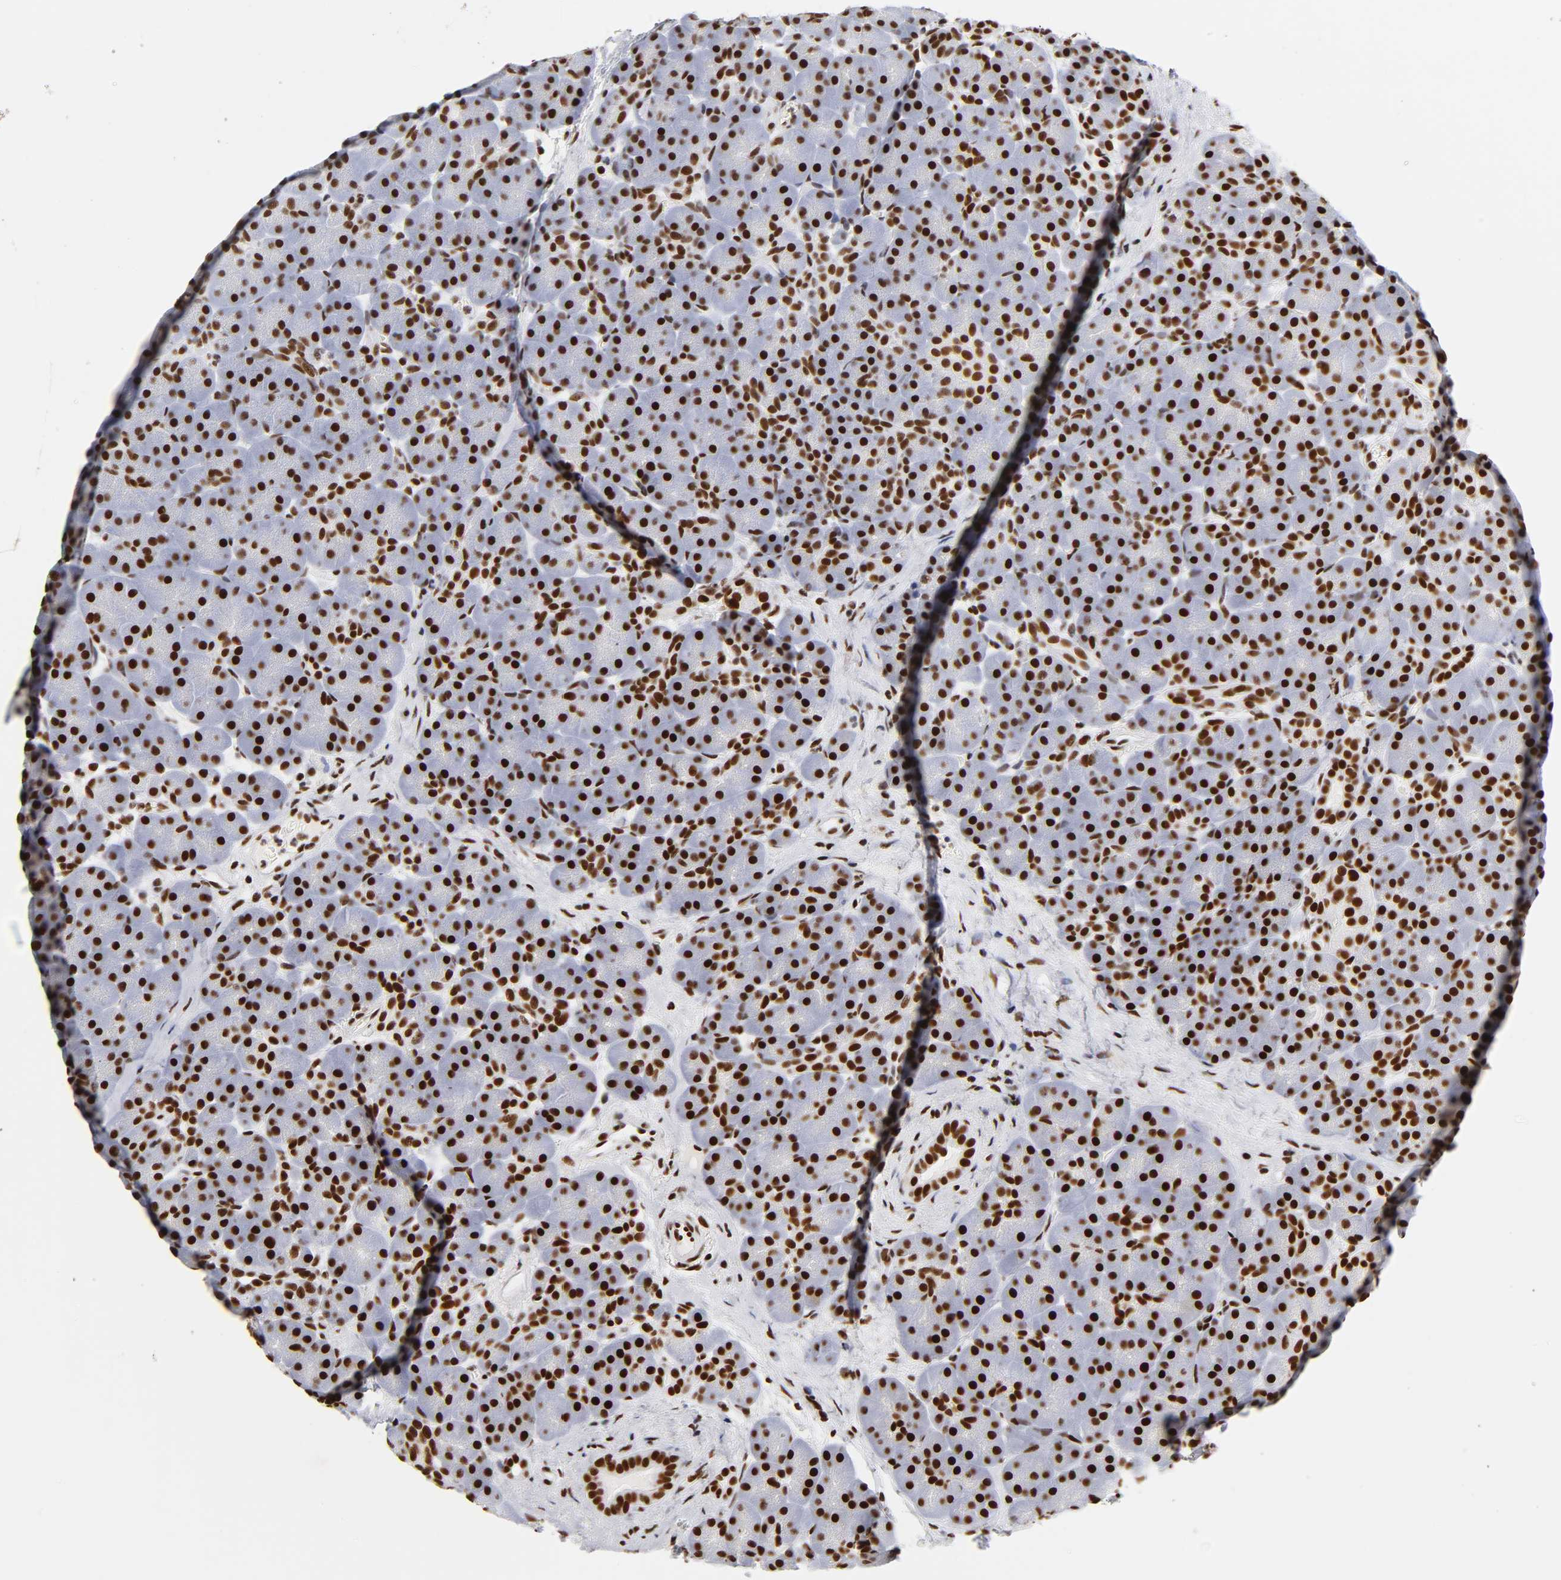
{"staining": {"intensity": "strong", "quantity": ">75%", "location": "nuclear"}, "tissue": "pancreas", "cell_type": "Exocrine glandular cells", "image_type": "normal", "snomed": [{"axis": "morphology", "description": "Normal tissue, NOS"}, {"axis": "topography", "description": "Pancreas"}], "caption": "Pancreas was stained to show a protein in brown. There is high levels of strong nuclear positivity in approximately >75% of exocrine glandular cells.", "gene": "XRCC6", "patient": {"sex": "male", "age": 66}}